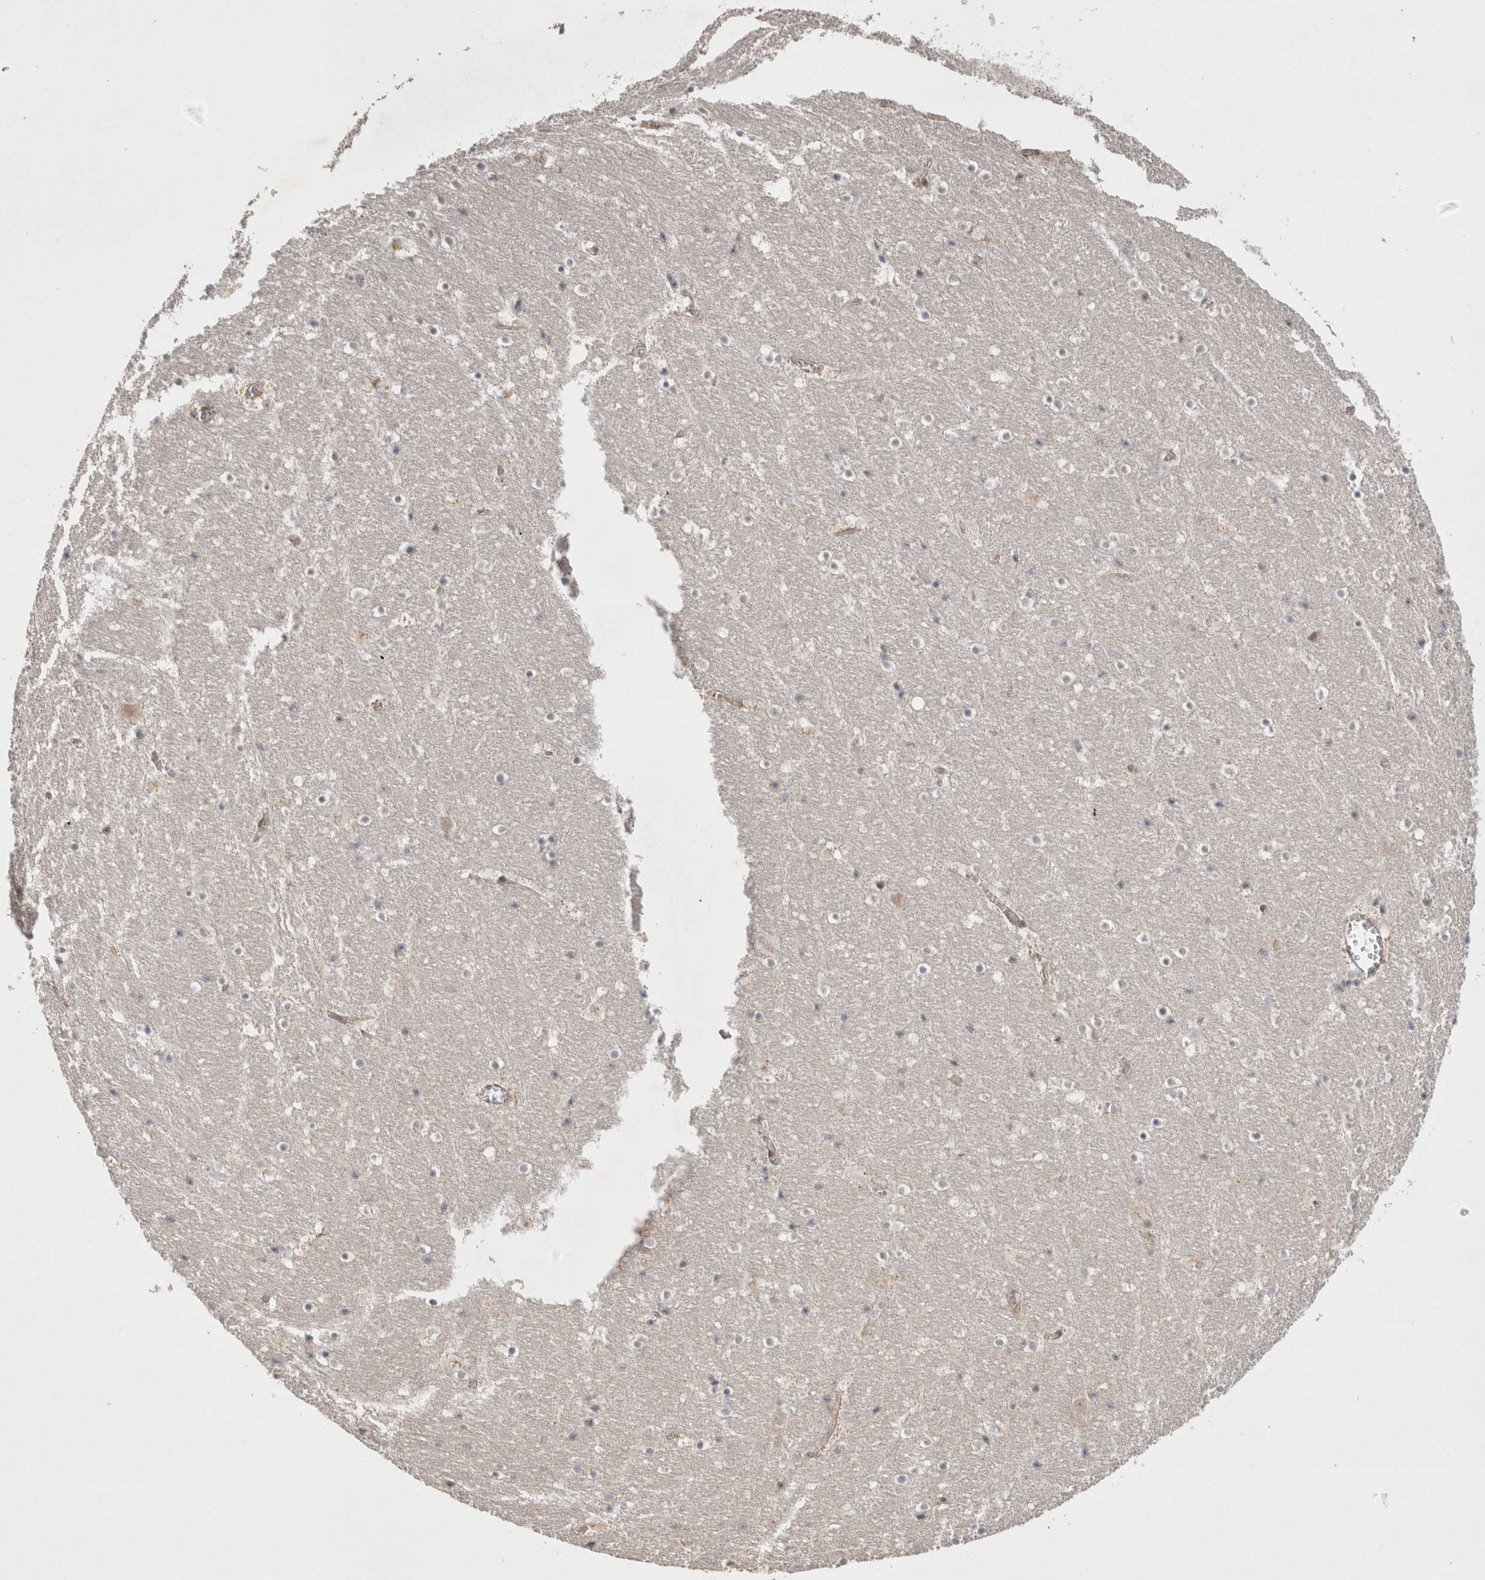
{"staining": {"intensity": "negative", "quantity": "none", "location": "none"}, "tissue": "hippocampus", "cell_type": "Glial cells", "image_type": "normal", "snomed": [{"axis": "morphology", "description": "Normal tissue, NOS"}, {"axis": "topography", "description": "Hippocampus"}], "caption": "Protein analysis of benign hippocampus reveals no significant staining in glial cells.", "gene": "GSDMB", "patient": {"sex": "male", "age": 45}}